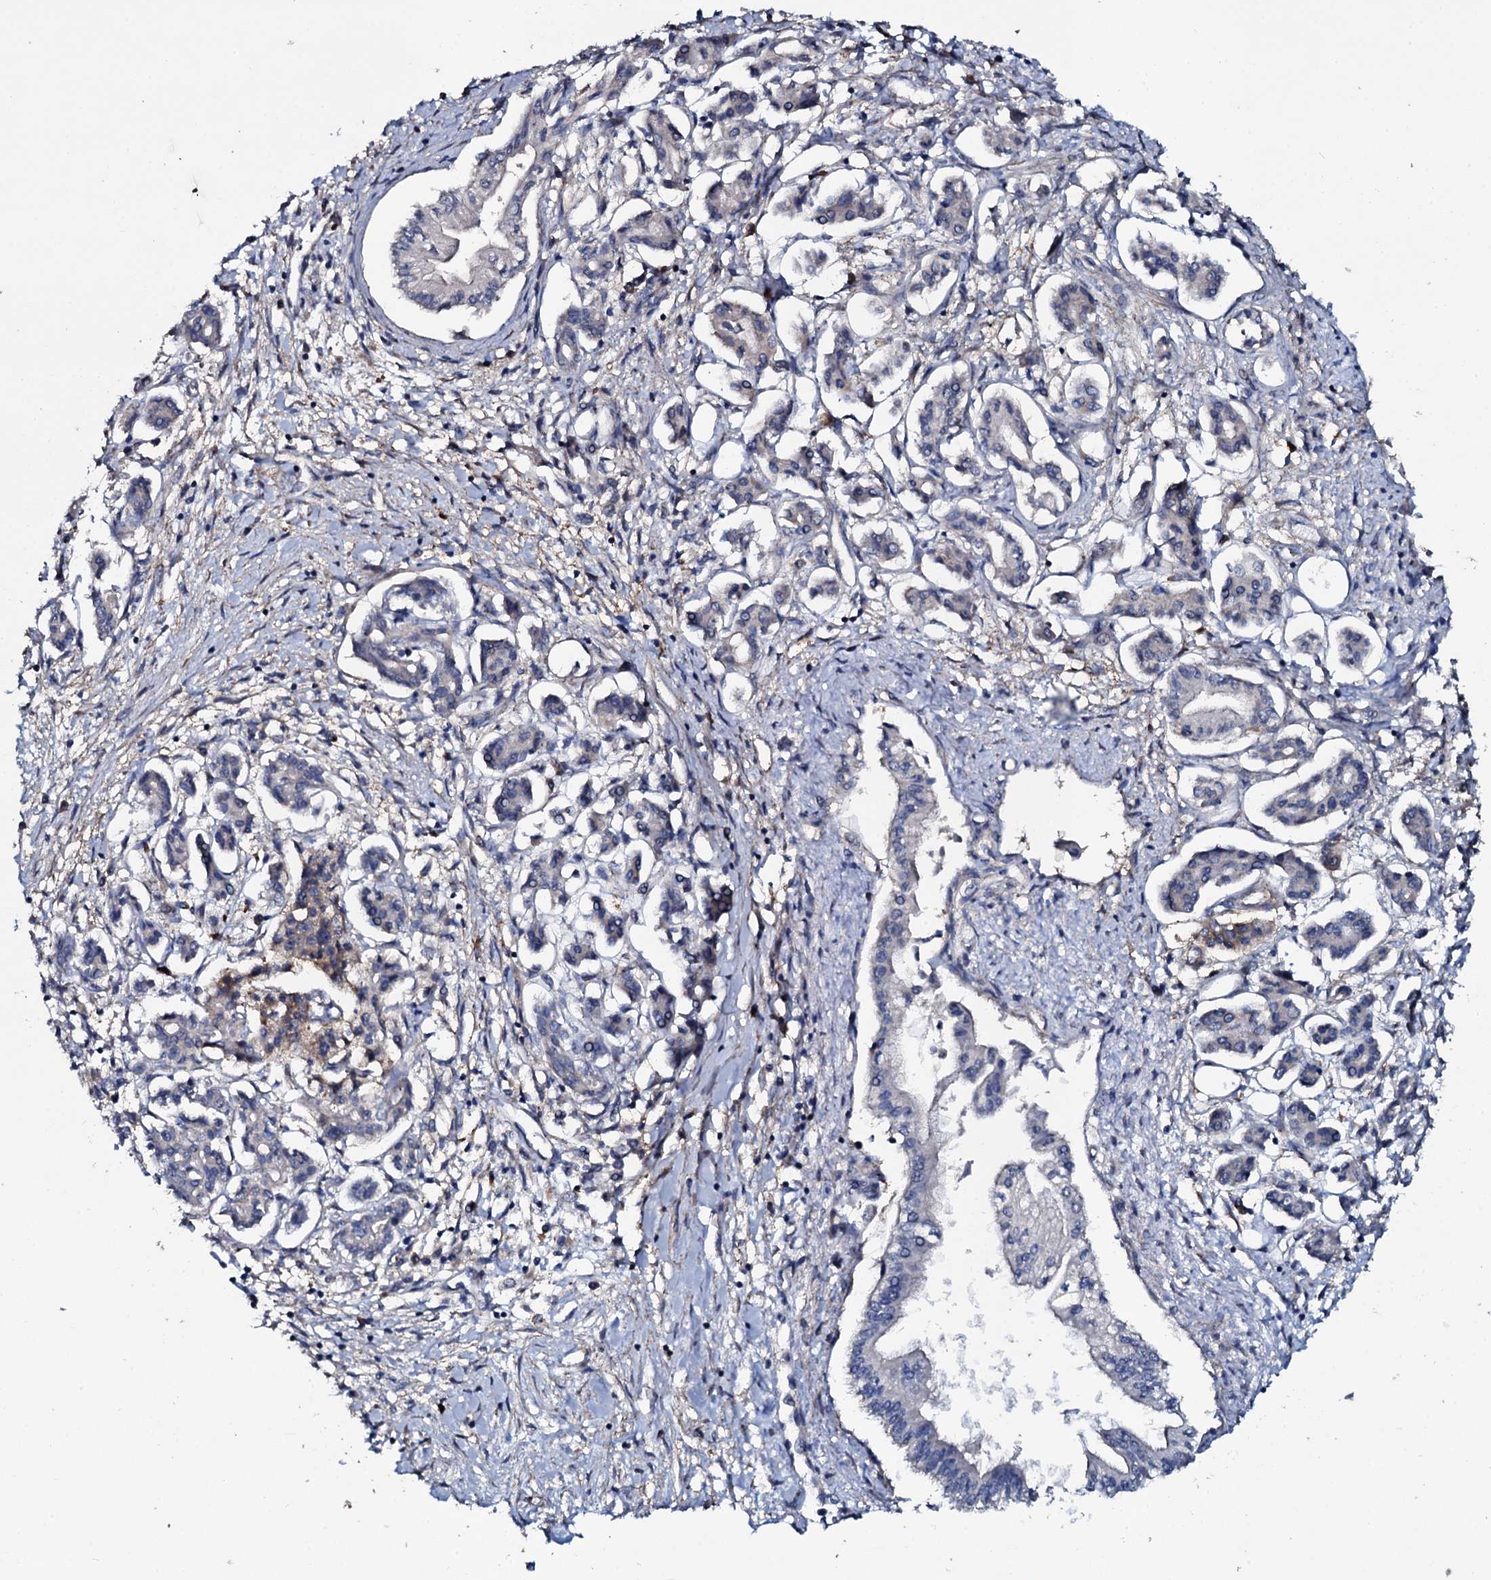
{"staining": {"intensity": "negative", "quantity": "none", "location": "none"}, "tissue": "pancreatic cancer", "cell_type": "Tumor cells", "image_type": "cancer", "snomed": [{"axis": "morphology", "description": "Adenocarcinoma, NOS"}, {"axis": "topography", "description": "Pancreas"}], "caption": "DAB (3,3'-diaminobenzidine) immunohistochemical staining of human pancreatic adenocarcinoma shows no significant positivity in tumor cells.", "gene": "IL12B", "patient": {"sex": "female", "age": 50}}